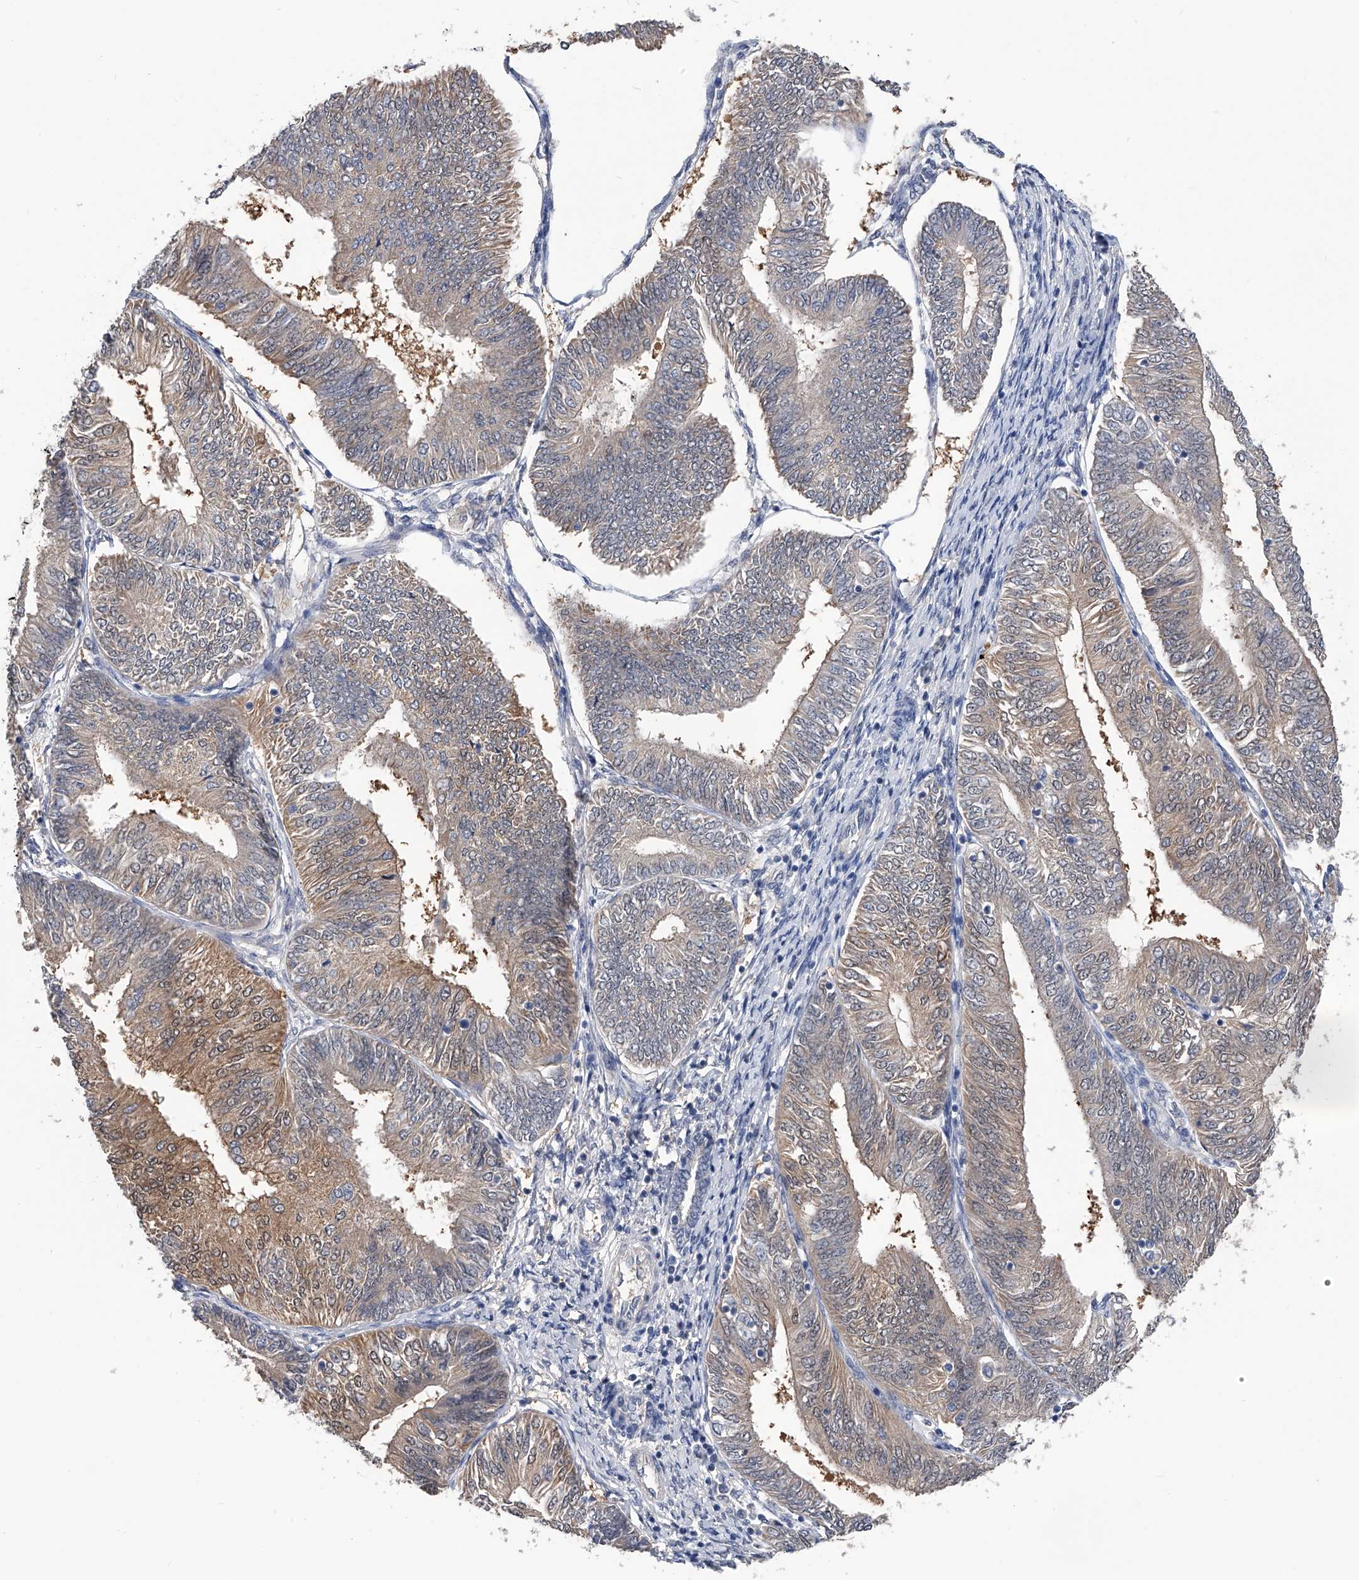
{"staining": {"intensity": "weak", "quantity": "25%-75%", "location": "cytoplasmic/membranous"}, "tissue": "endometrial cancer", "cell_type": "Tumor cells", "image_type": "cancer", "snomed": [{"axis": "morphology", "description": "Adenocarcinoma, NOS"}, {"axis": "topography", "description": "Endometrium"}], "caption": "The photomicrograph shows immunohistochemical staining of adenocarcinoma (endometrial). There is weak cytoplasmic/membranous expression is present in approximately 25%-75% of tumor cells.", "gene": "PGM3", "patient": {"sex": "female", "age": 58}}